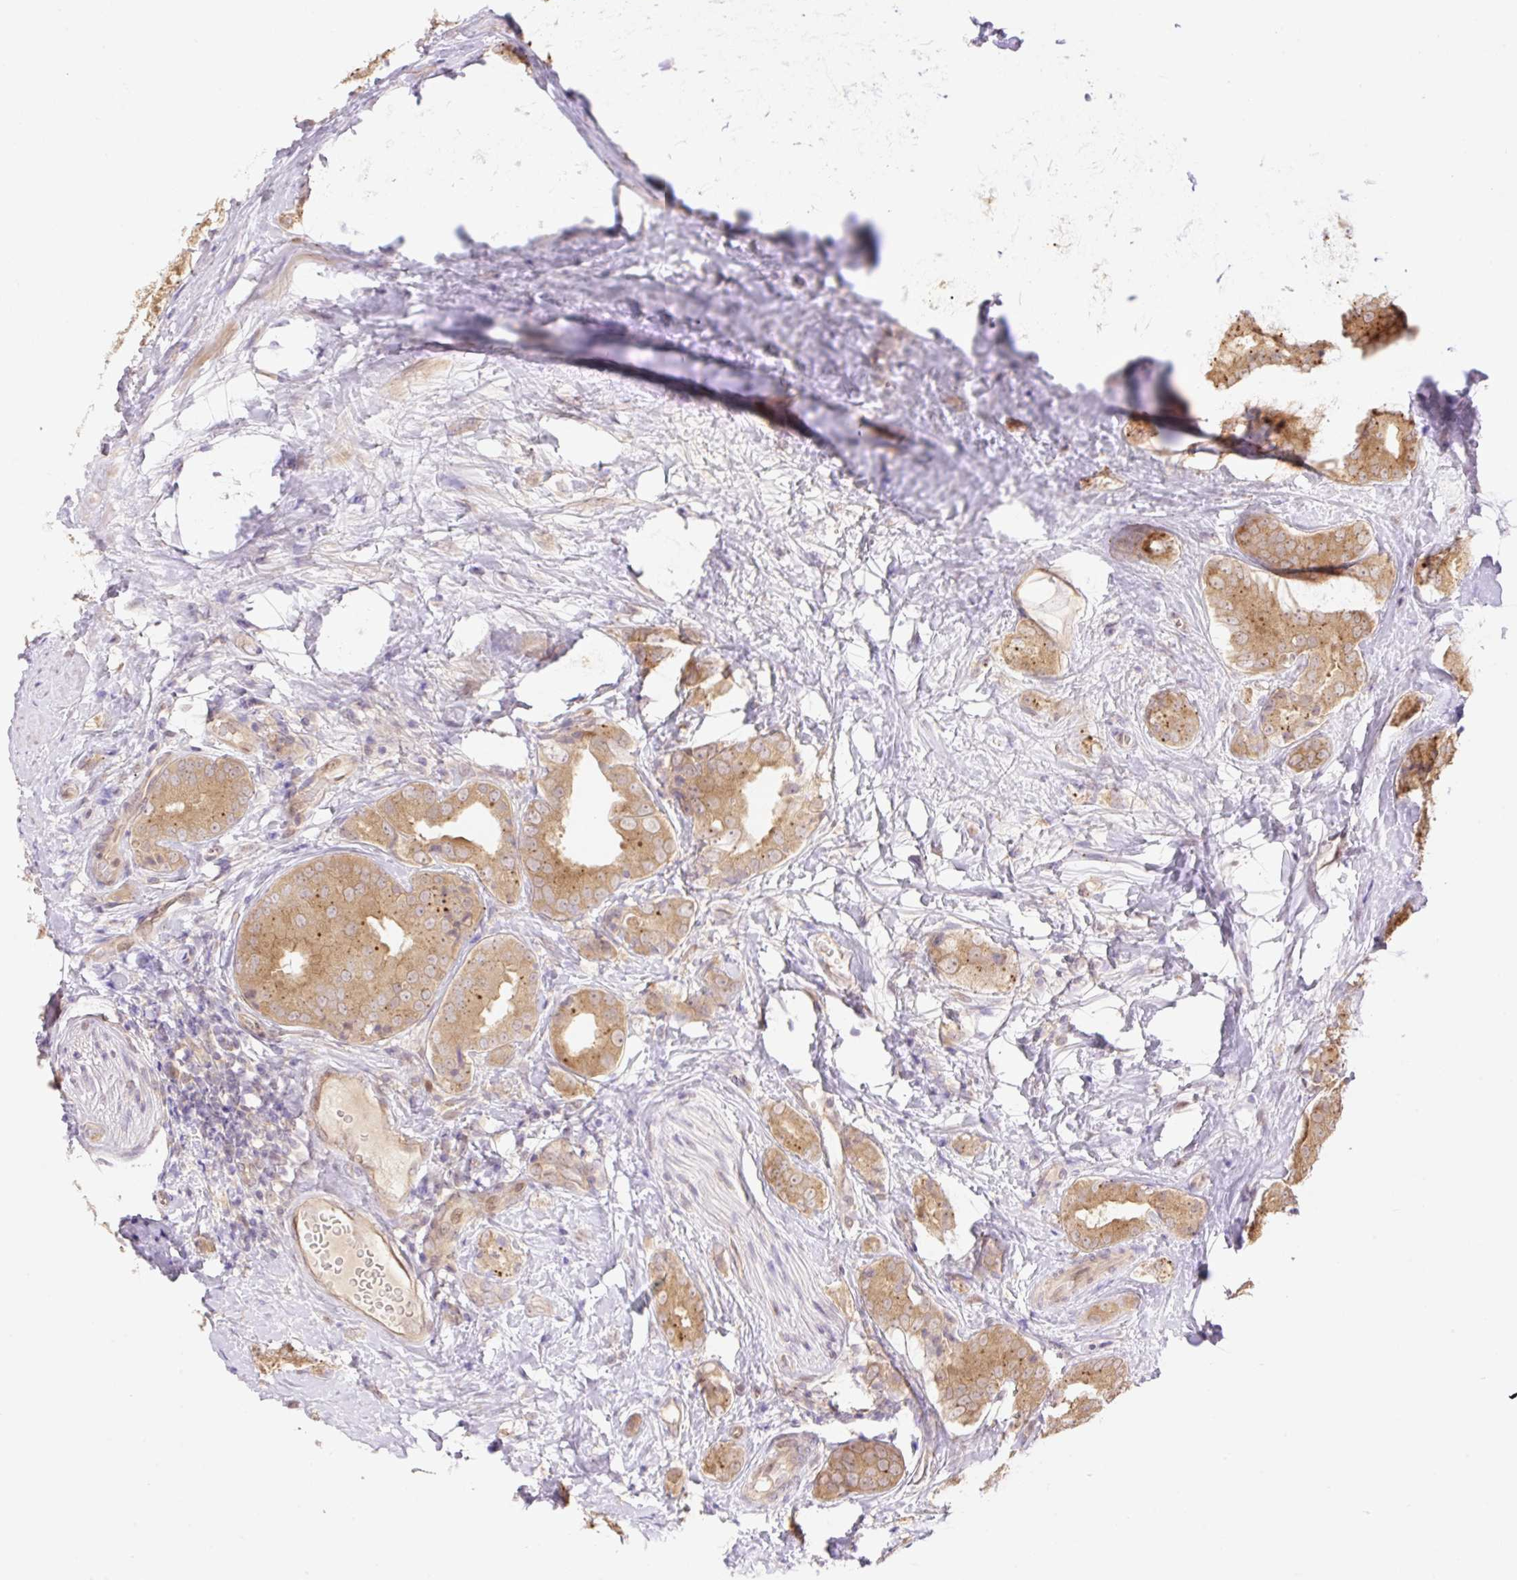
{"staining": {"intensity": "moderate", "quantity": ">75%", "location": "cytoplasmic/membranous"}, "tissue": "prostate cancer", "cell_type": "Tumor cells", "image_type": "cancer", "snomed": [{"axis": "morphology", "description": "Adenocarcinoma, High grade"}, {"axis": "topography", "description": "Prostate"}], "caption": "Adenocarcinoma (high-grade) (prostate) stained with a brown dye displays moderate cytoplasmic/membranous positive expression in about >75% of tumor cells.", "gene": "VPS25", "patient": {"sex": "male", "age": 63}}